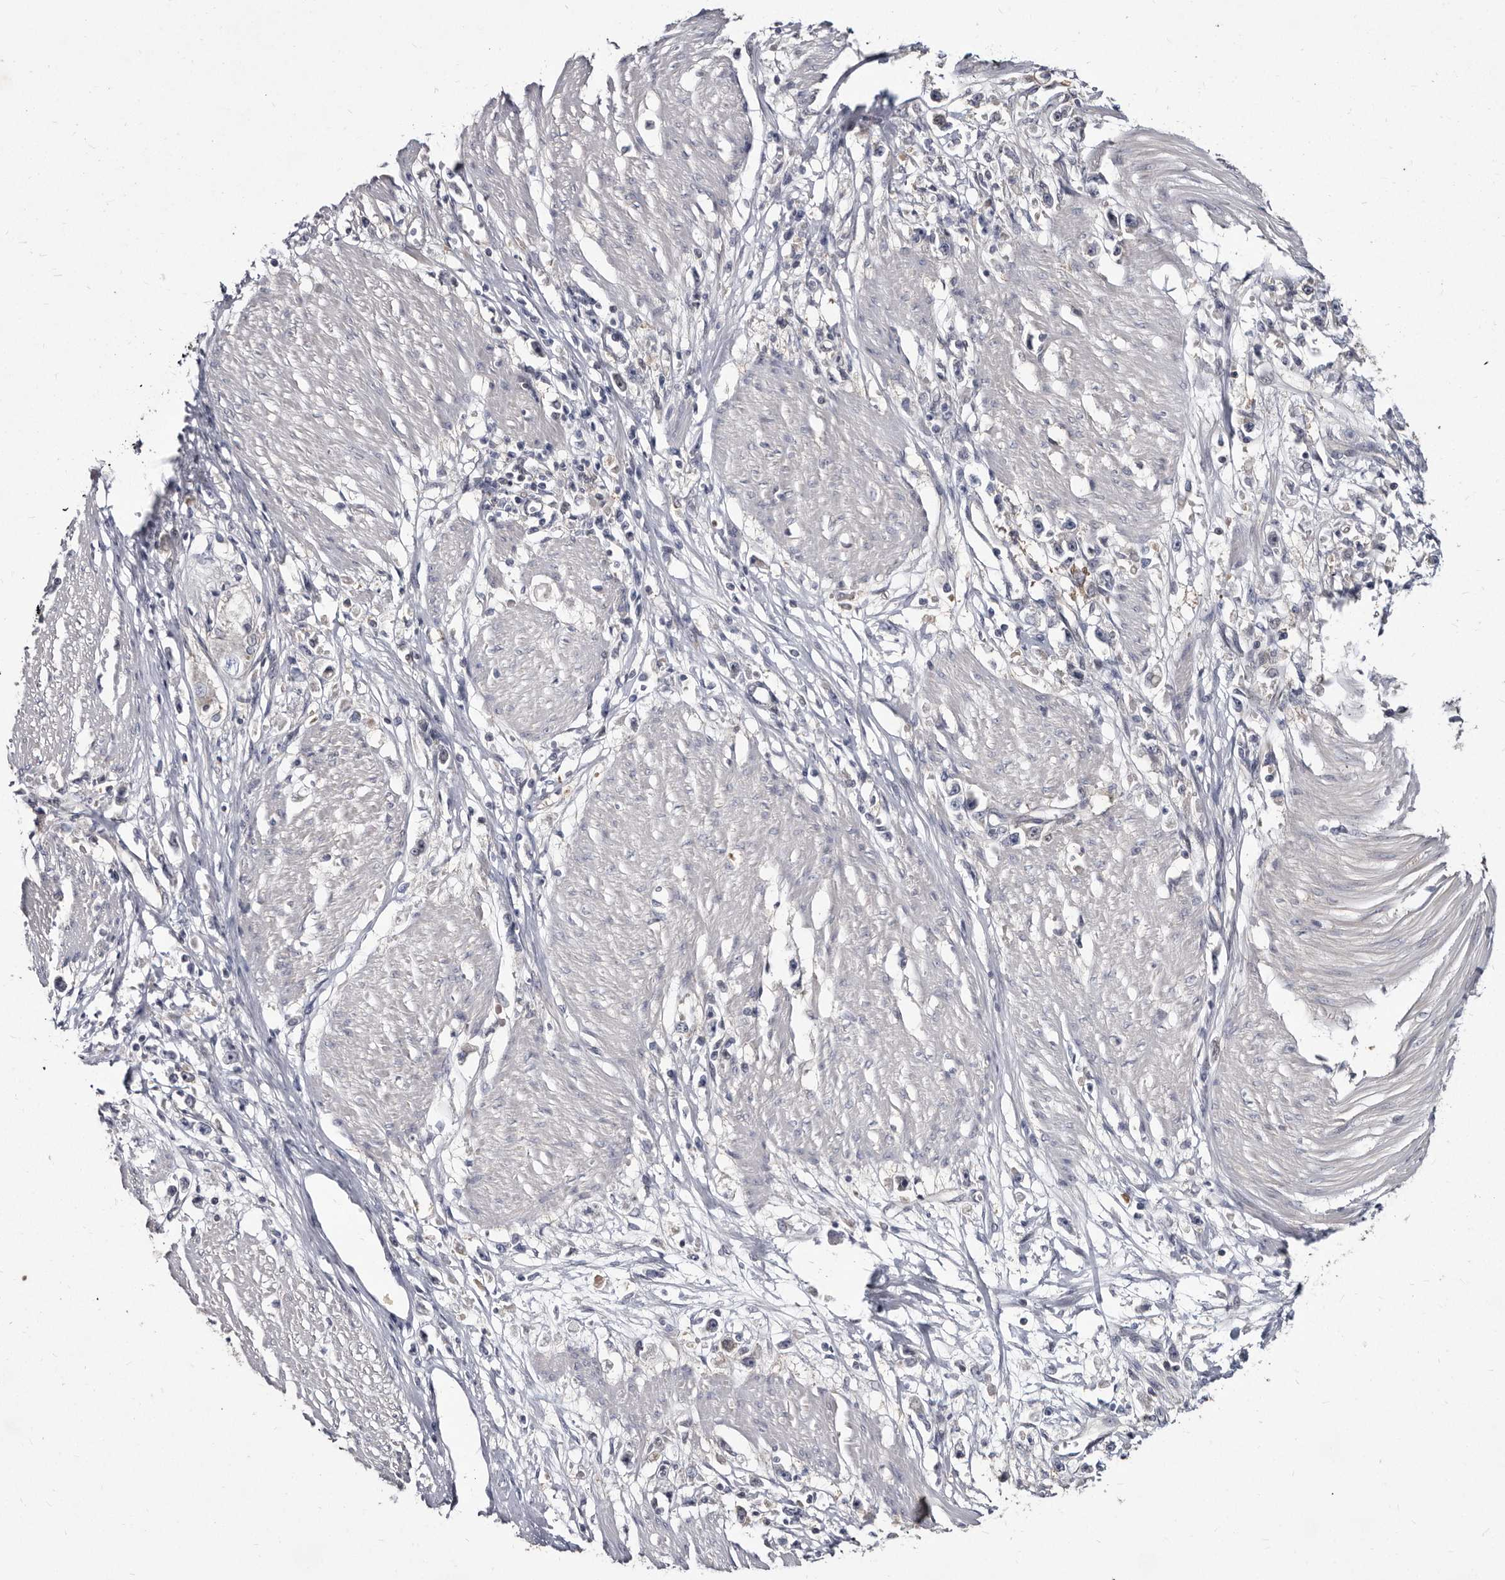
{"staining": {"intensity": "negative", "quantity": "none", "location": "none"}, "tissue": "stomach cancer", "cell_type": "Tumor cells", "image_type": "cancer", "snomed": [{"axis": "morphology", "description": "Adenocarcinoma, NOS"}, {"axis": "topography", "description": "Stomach"}], "caption": "This histopathology image is of stomach cancer stained with immunohistochemistry to label a protein in brown with the nuclei are counter-stained blue. There is no staining in tumor cells.", "gene": "ABCF2", "patient": {"sex": "female", "age": 59}}